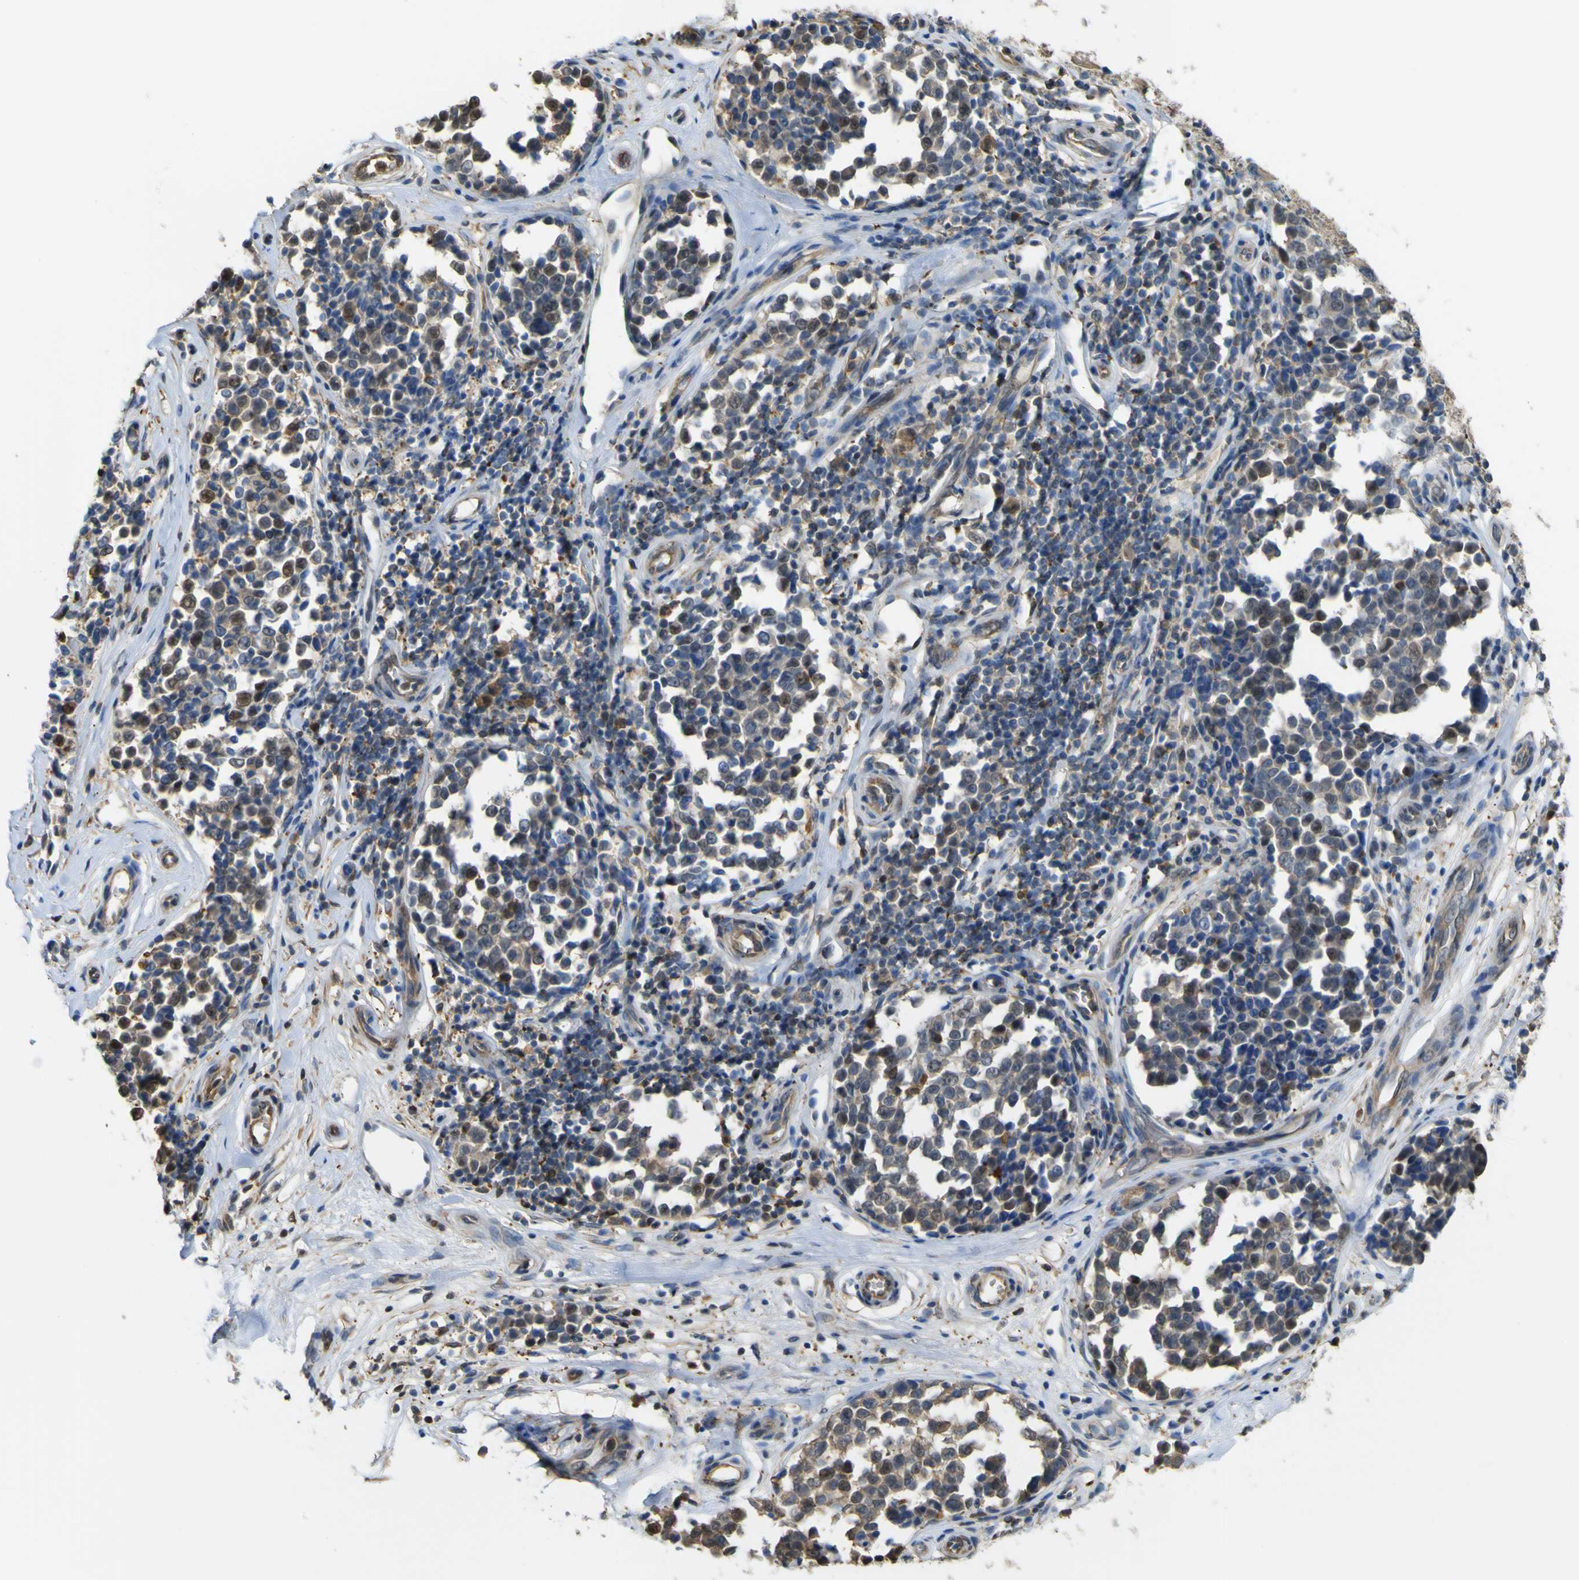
{"staining": {"intensity": "moderate", "quantity": "25%-75%", "location": "cytoplasmic/membranous,nuclear"}, "tissue": "melanoma", "cell_type": "Tumor cells", "image_type": "cancer", "snomed": [{"axis": "morphology", "description": "Malignant melanoma, NOS"}, {"axis": "topography", "description": "Skin"}], "caption": "Human malignant melanoma stained with a brown dye reveals moderate cytoplasmic/membranous and nuclear positive positivity in approximately 25%-75% of tumor cells.", "gene": "ABHD3", "patient": {"sex": "female", "age": 64}}